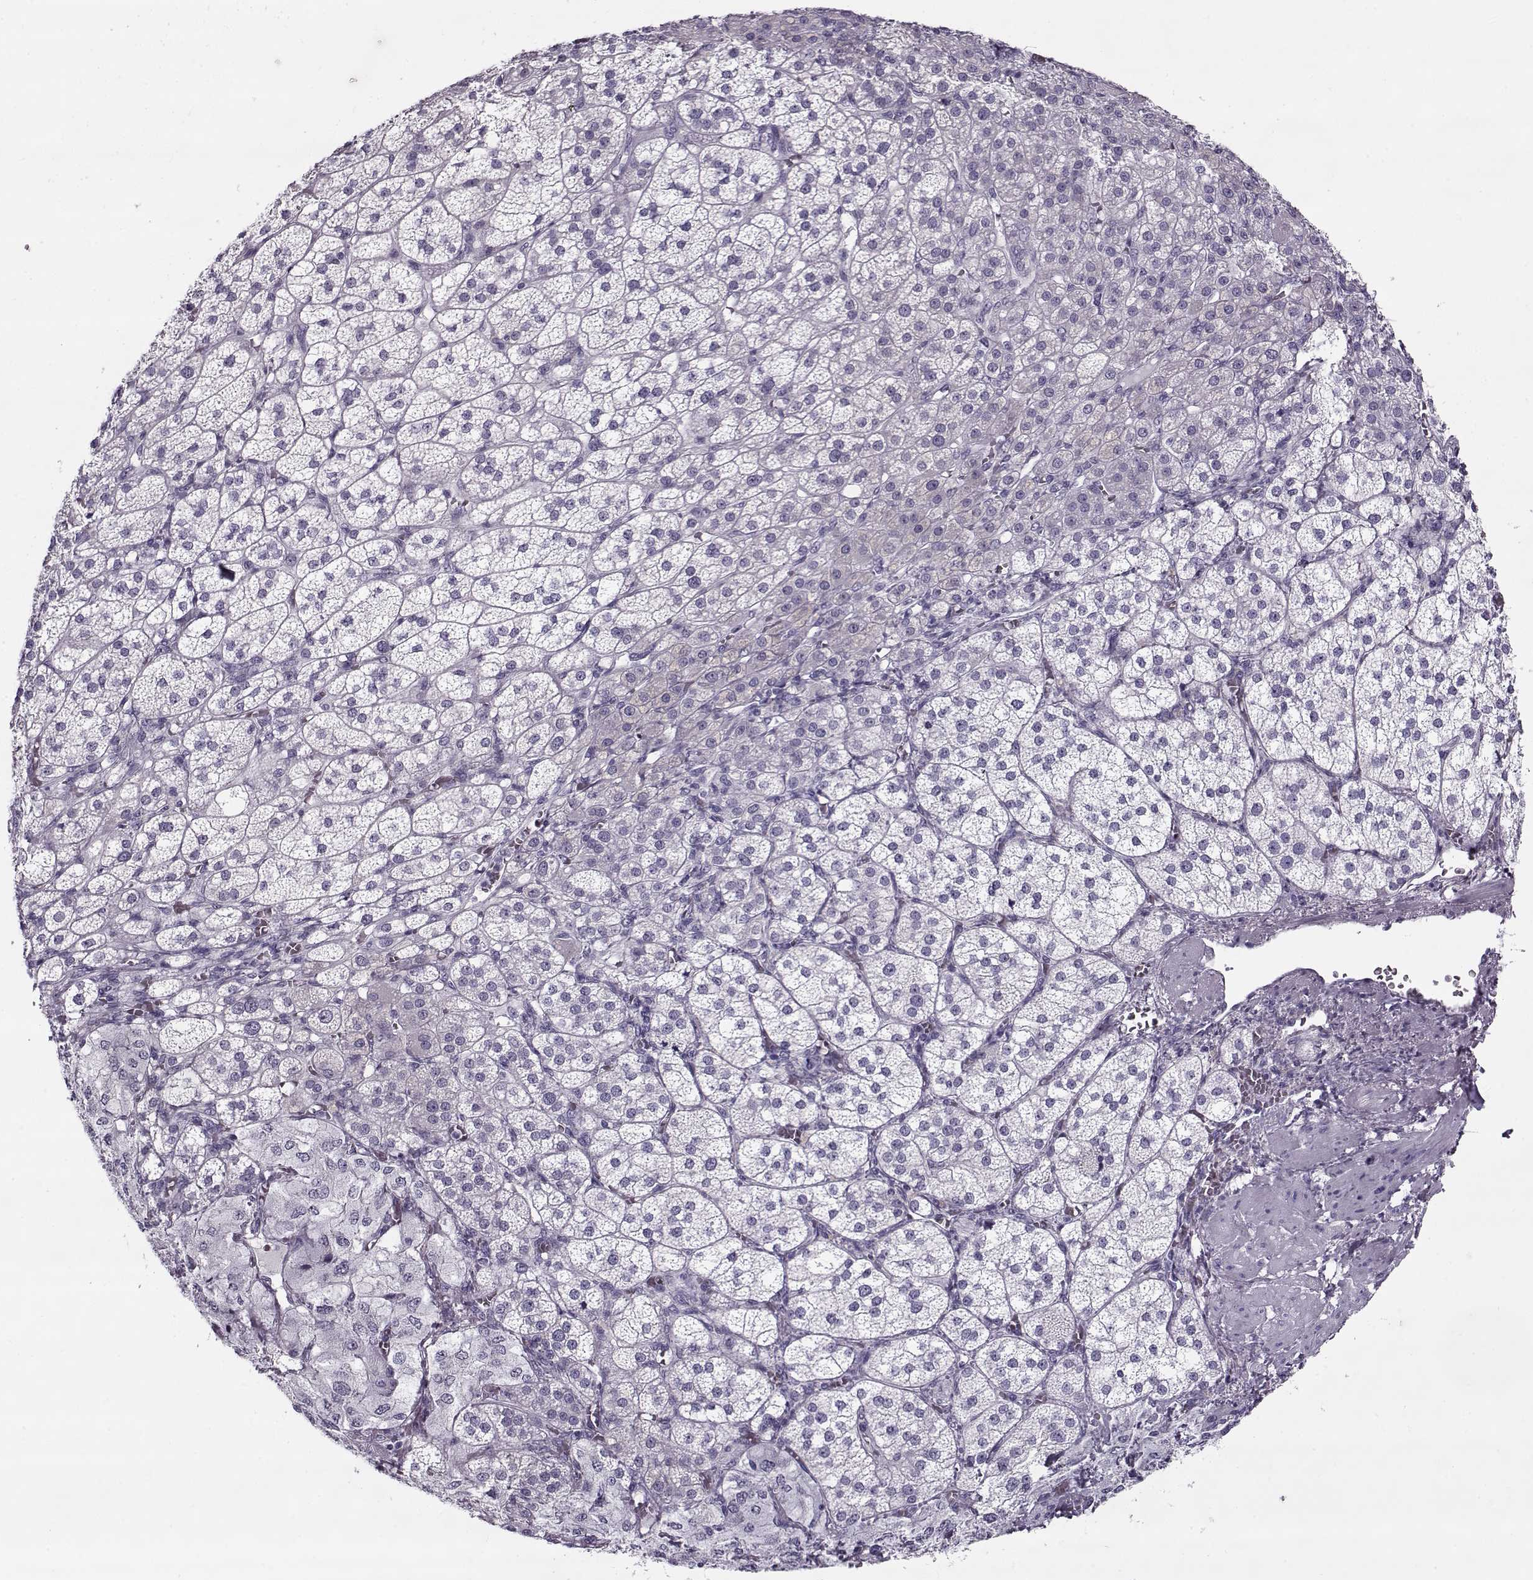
{"staining": {"intensity": "negative", "quantity": "none", "location": "none"}, "tissue": "adrenal gland", "cell_type": "Glandular cells", "image_type": "normal", "snomed": [{"axis": "morphology", "description": "Normal tissue, NOS"}, {"axis": "topography", "description": "Adrenal gland"}], "caption": "Human adrenal gland stained for a protein using immunohistochemistry (IHC) demonstrates no staining in glandular cells.", "gene": "GAGE10", "patient": {"sex": "female", "age": 60}}